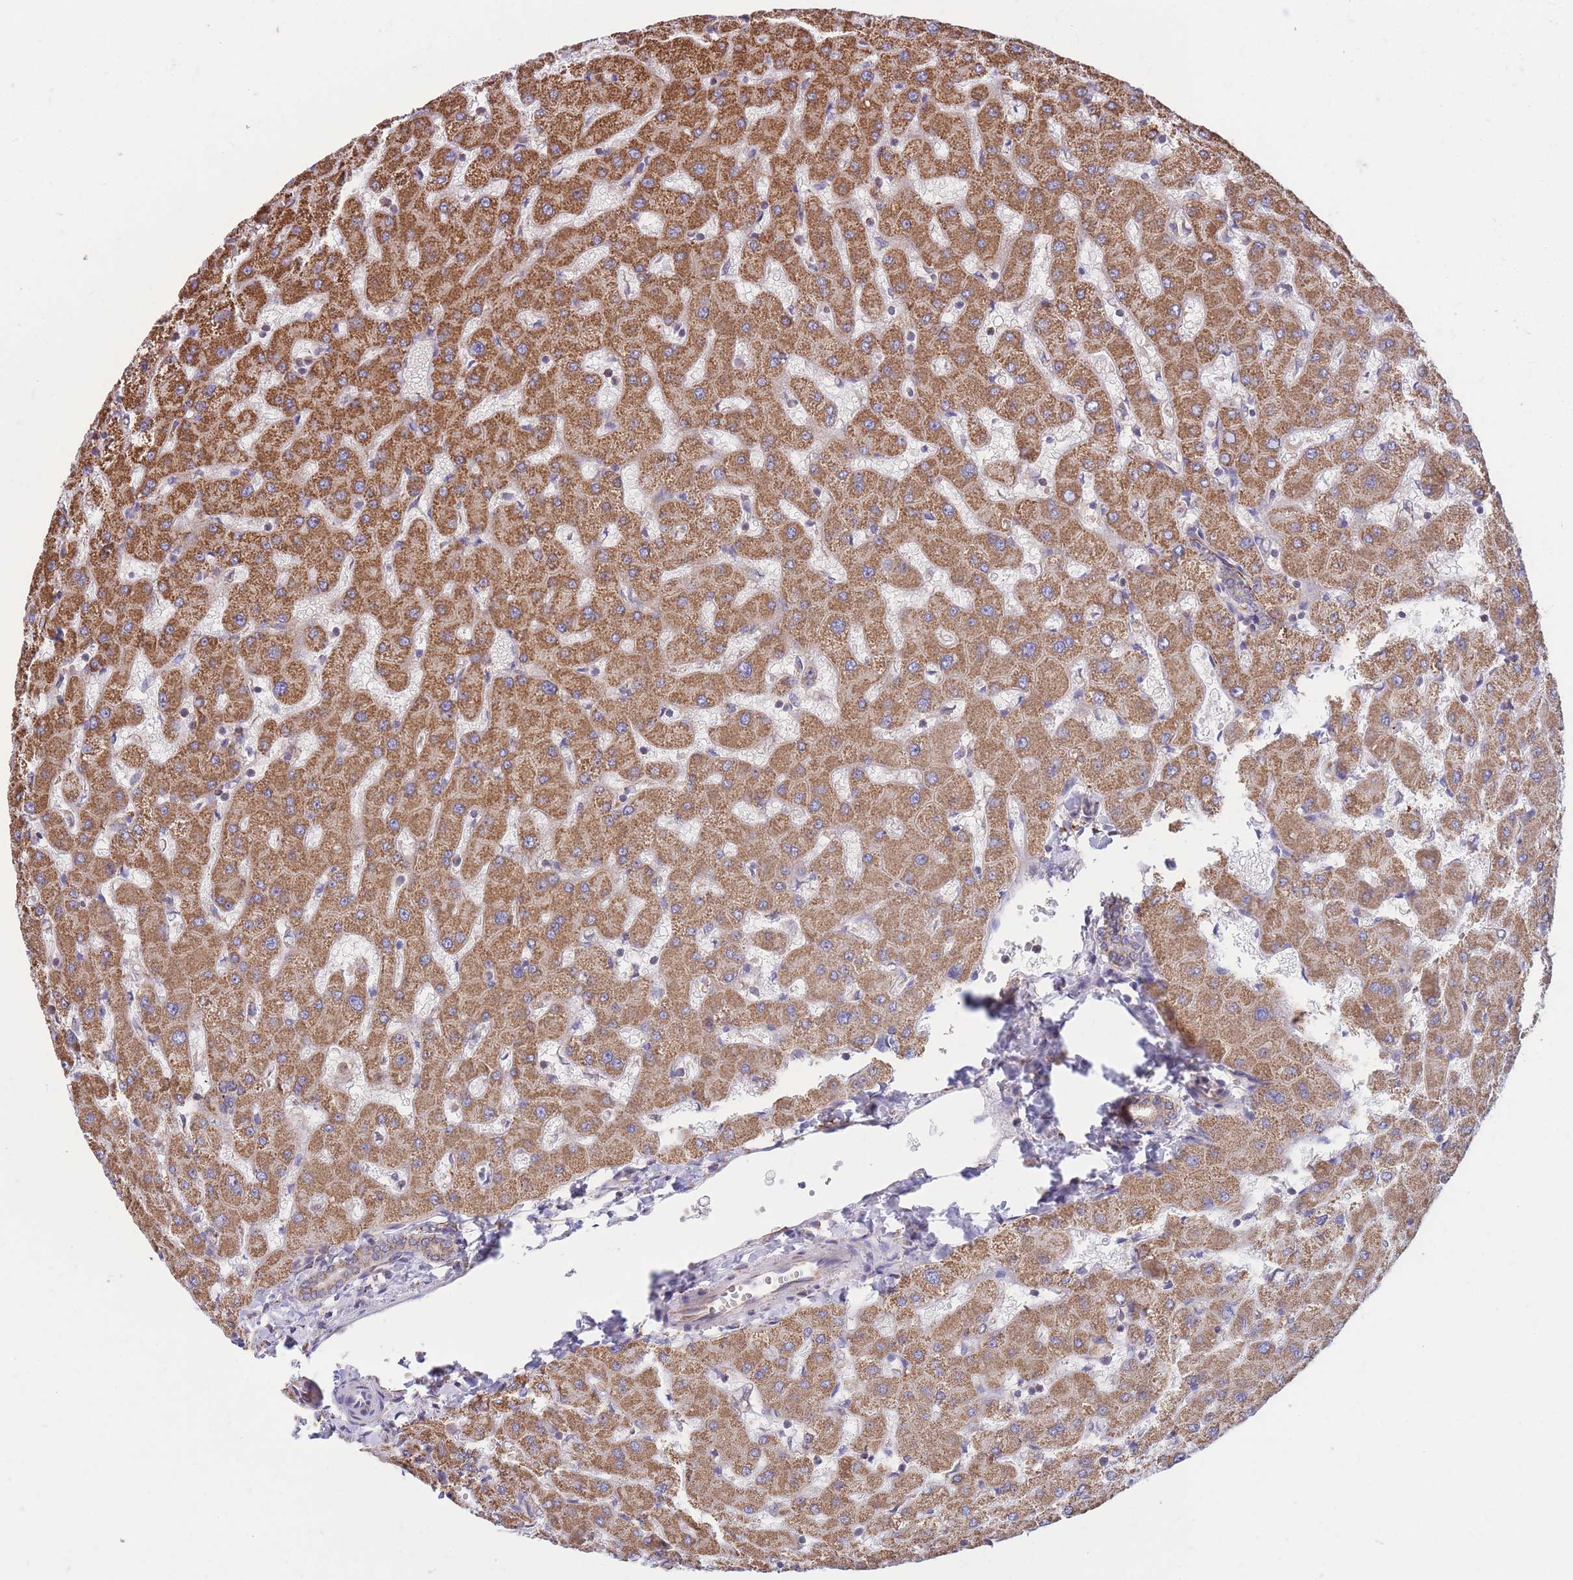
{"staining": {"intensity": "moderate", "quantity": ">75%", "location": "cytoplasmic/membranous"}, "tissue": "liver", "cell_type": "Cholangiocytes", "image_type": "normal", "snomed": [{"axis": "morphology", "description": "Normal tissue, NOS"}, {"axis": "topography", "description": "Liver"}], "caption": "Benign liver exhibits moderate cytoplasmic/membranous staining in about >75% of cholangiocytes.", "gene": "FKBP8", "patient": {"sex": "female", "age": 63}}